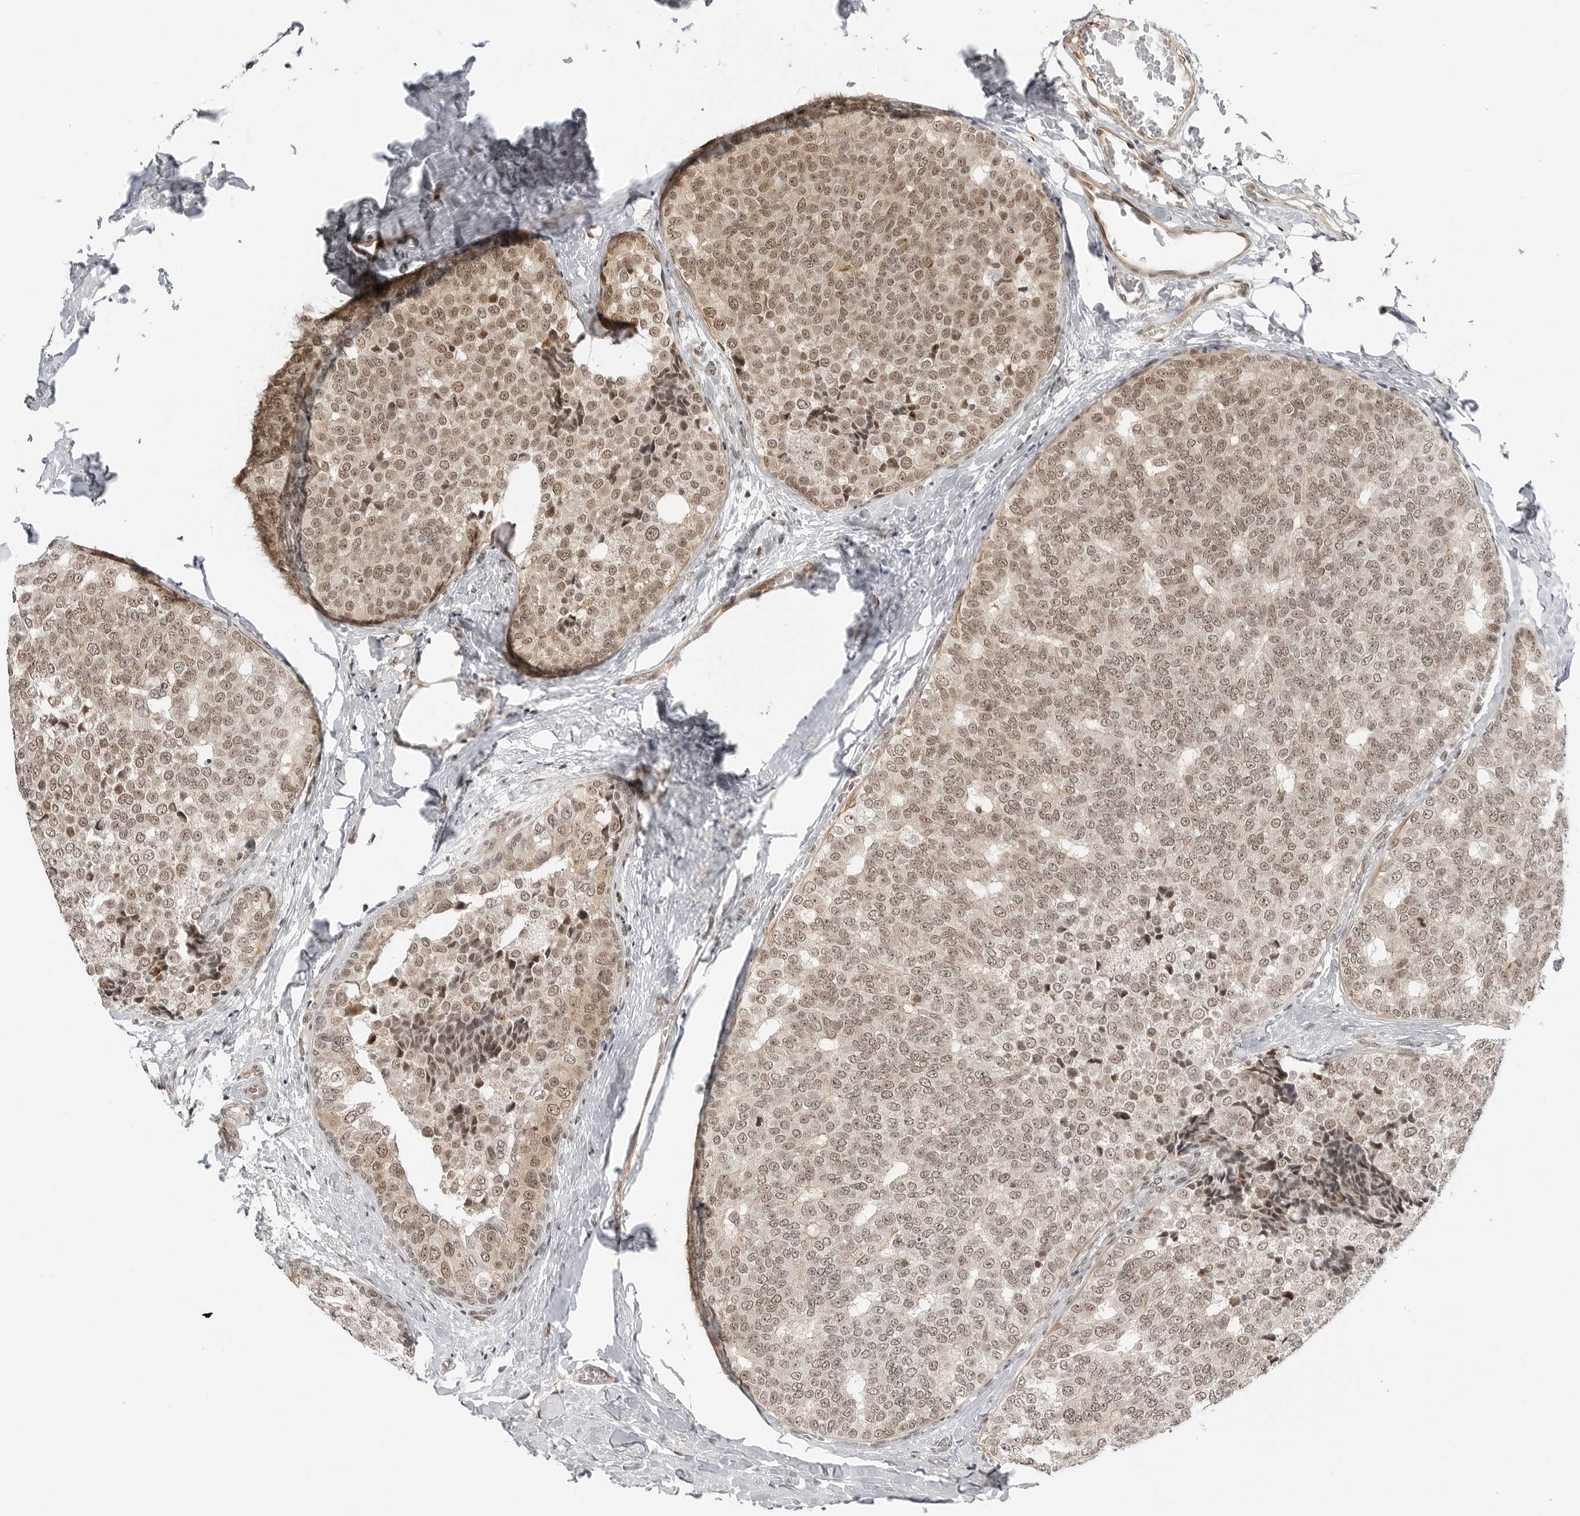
{"staining": {"intensity": "moderate", "quantity": ">75%", "location": "nuclear"}, "tissue": "breast cancer", "cell_type": "Tumor cells", "image_type": "cancer", "snomed": [{"axis": "morphology", "description": "Normal tissue, NOS"}, {"axis": "morphology", "description": "Duct carcinoma"}, {"axis": "topography", "description": "Breast"}], "caption": "An immunohistochemistry histopathology image of neoplastic tissue is shown. Protein staining in brown labels moderate nuclear positivity in breast cancer within tumor cells.", "gene": "C8orf33", "patient": {"sex": "female", "age": 43}}